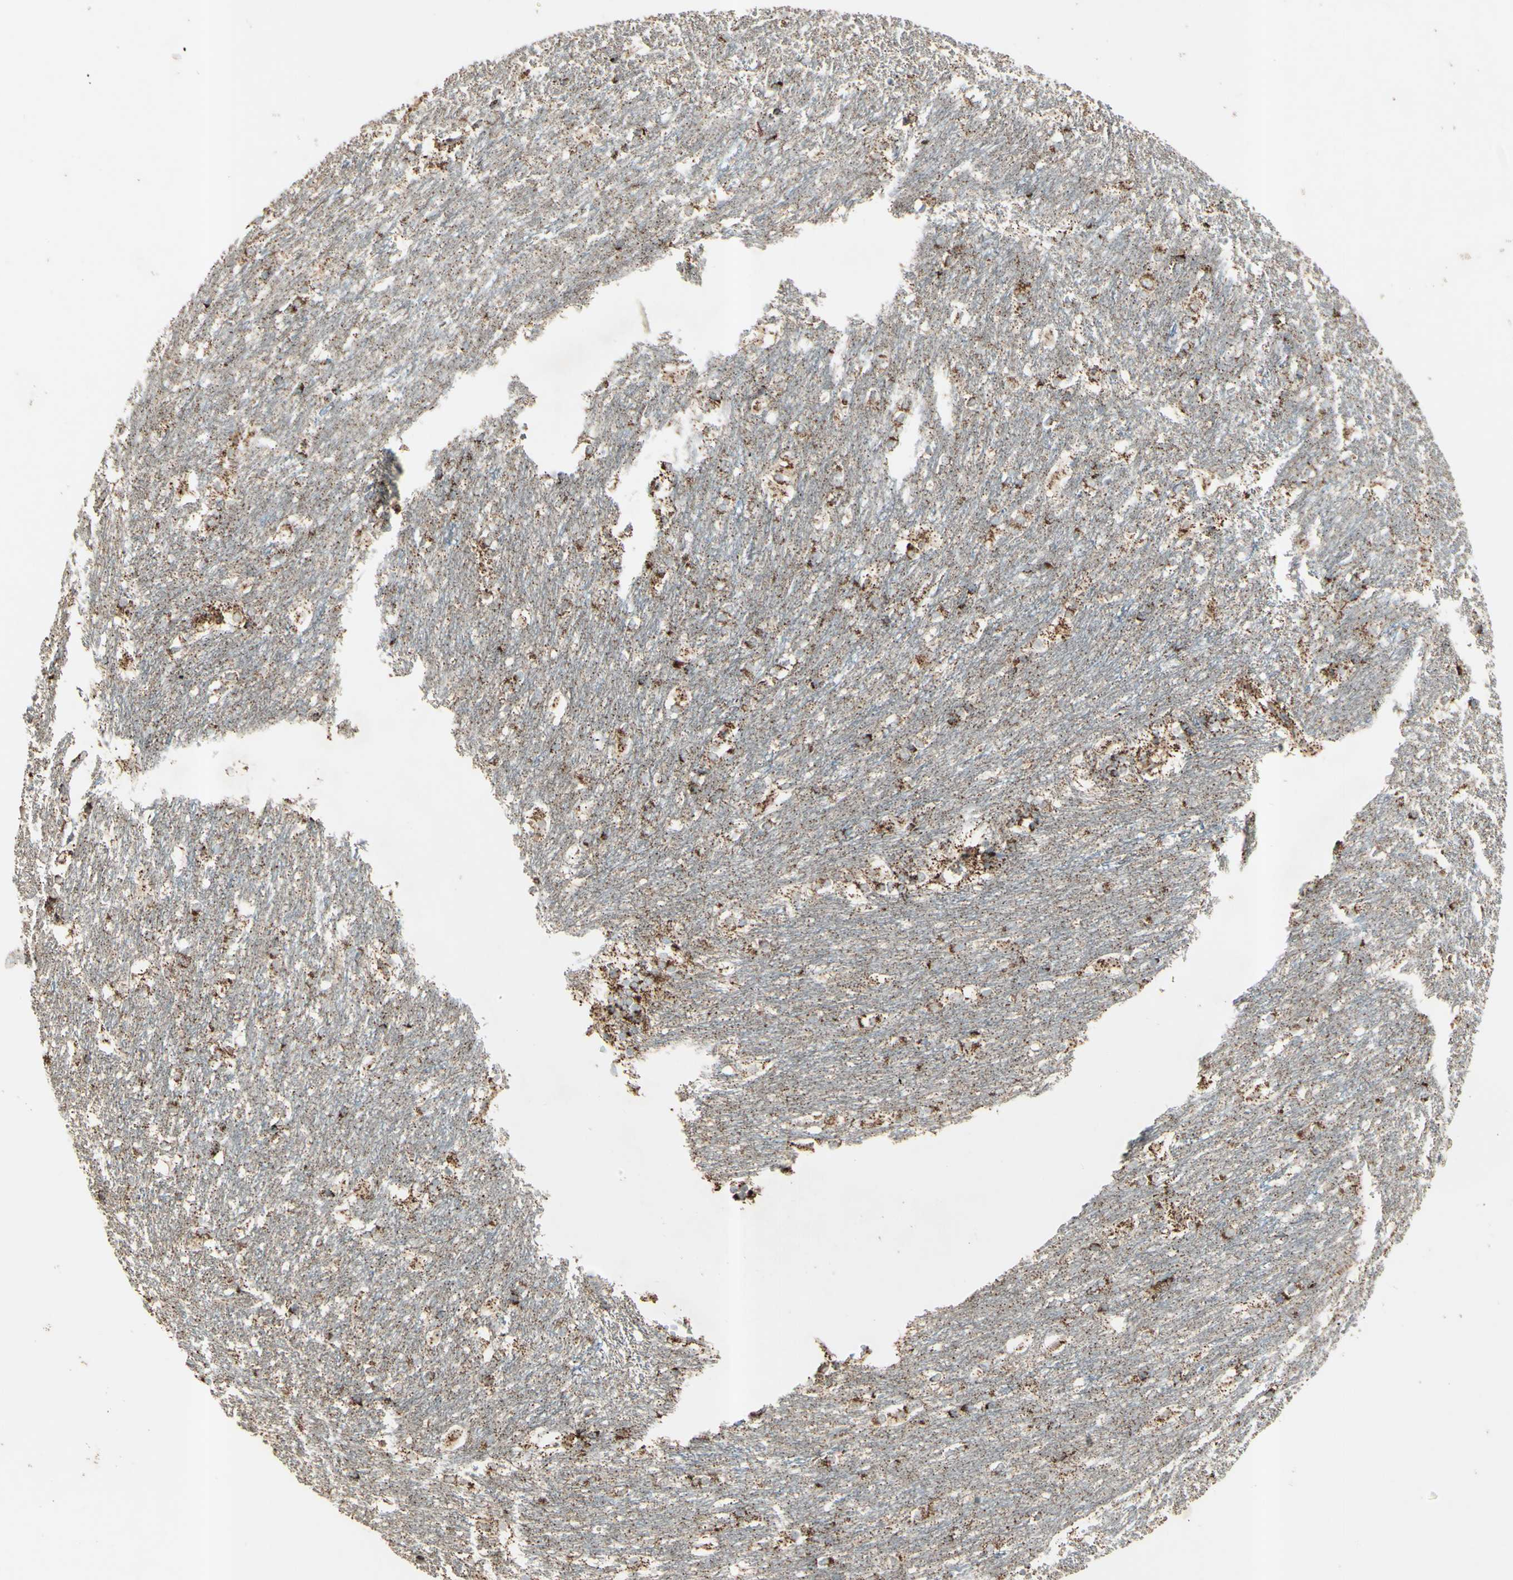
{"staining": {"intensity": "moderate", "quantity": ">75%", "location": "cytoplasmic/membranous"}, "tissue": "caudate", "cell_type": "Glial cells", "image_type": "normal", "snomed": [{"axis": "morphology", "description": "Normal tissue, NOS"}, {"axis": "topography", "description": "Lateral ventricle wall"}], "caption": "Immunohistochemical staining of benign human caudate demonstrates medium levels of moderate cytoplasmic/membranous positivity in about >75% of glial cells.", "gene": "RHOT1", "patient": {"sex": "female", "age": 19}}